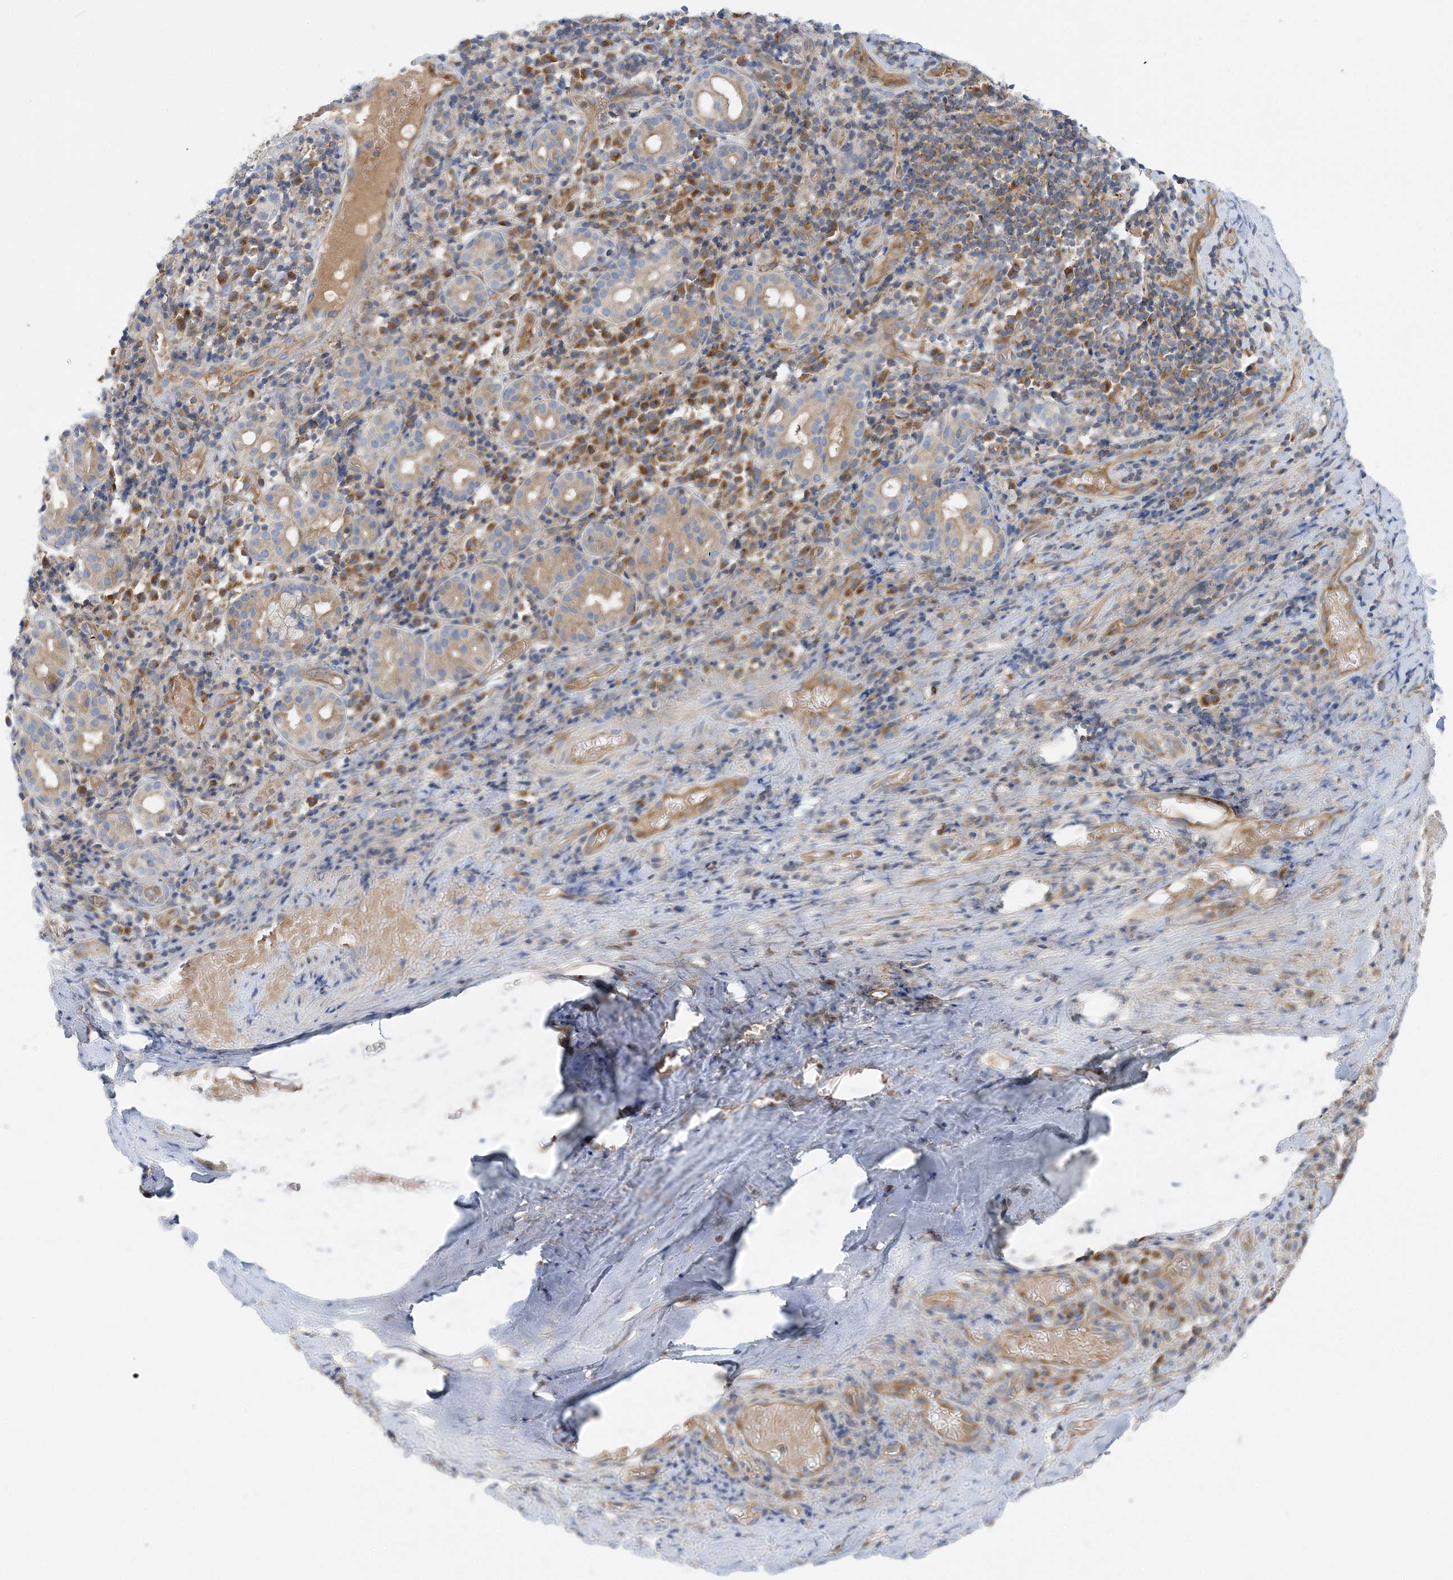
{"staining": {"intensity": "negative", "quantity": "none", "location": "none"}, "tissue": "adipose tissue", "cell_type": "Adipocytes", "image_type": "normal", "snomed": [{"axis": "morphology", "description": "Normal tissue, NOS"}, {"axis": "morphology", "description": "Basal cell carcinoma"}, {"axis": "topography", "description": "Cartilage tissue"}, {"axis": "topography", "description": "Nasopharynx"}, {"axis": "topography", "description": "Oral tissue"}], "caption": "Adipose tissue was stained to show a protein in brown. There is no significant positivity in adipocytes. The staining is performed using DAB (3,3'-diaminobenzidine) brown chromogen with nuclei counter-stained in using hematoxylin.", "gene": "FAM114A2", "patient": {"sex": "female", "age": 77}}